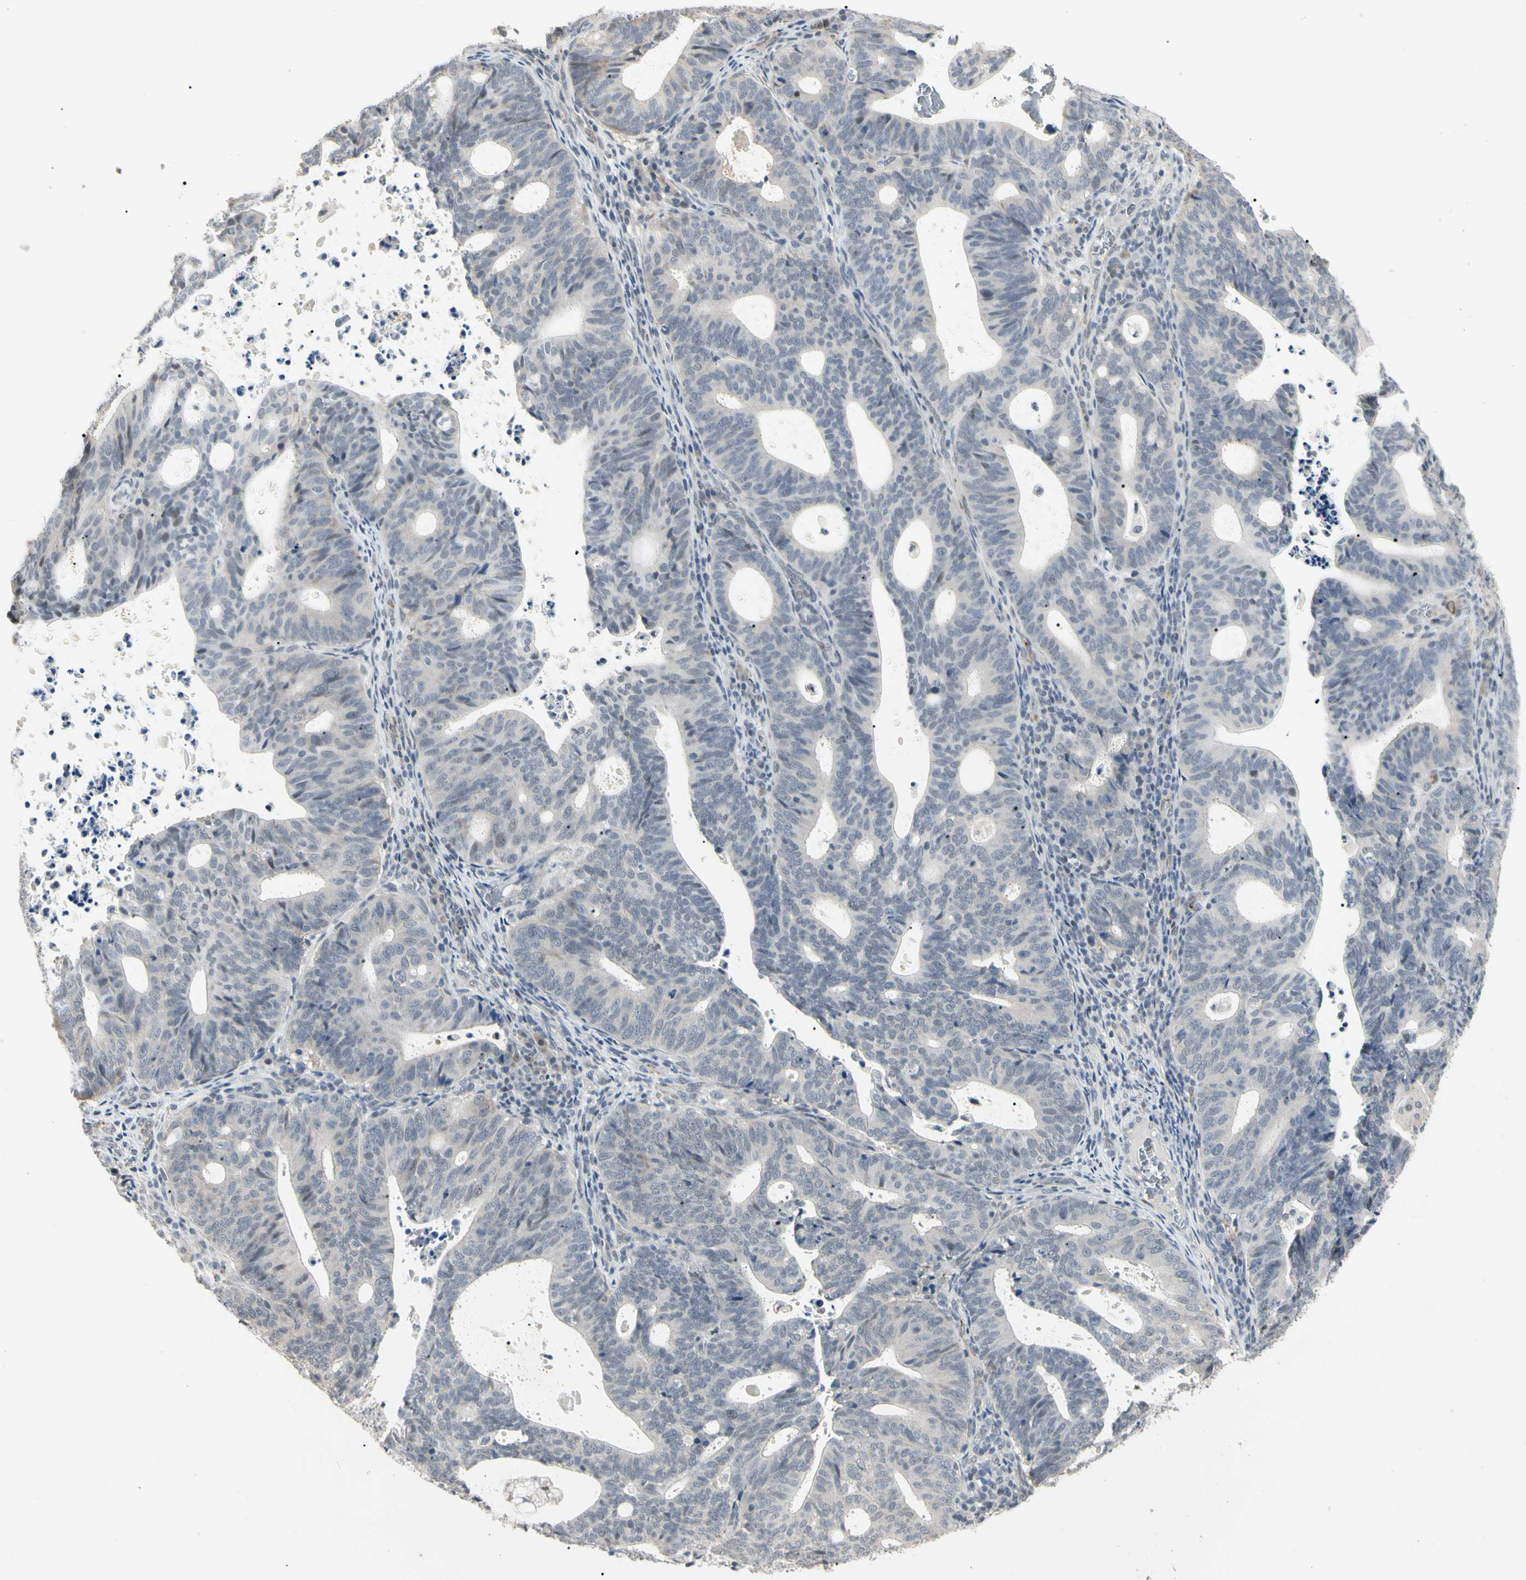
{"staining": {"intensity": "weak", "quantity": "<25%", "location": "cytoplasmic/membranous,nuclear"}, "tissue": "endometrial cancer", "cell_type": "Tumor cells", "image_type": "cancer", "snomed": [{"axis": "morphology", "description": "Adenocarcinoma, NOS"}, {"axis": "topography", "description": "Uterus"}], "caption": "Tumor cells show no significant staining in endometrial cancer.", "gene": "GREM1", "patient": {"sex": "female", "age": 83}}